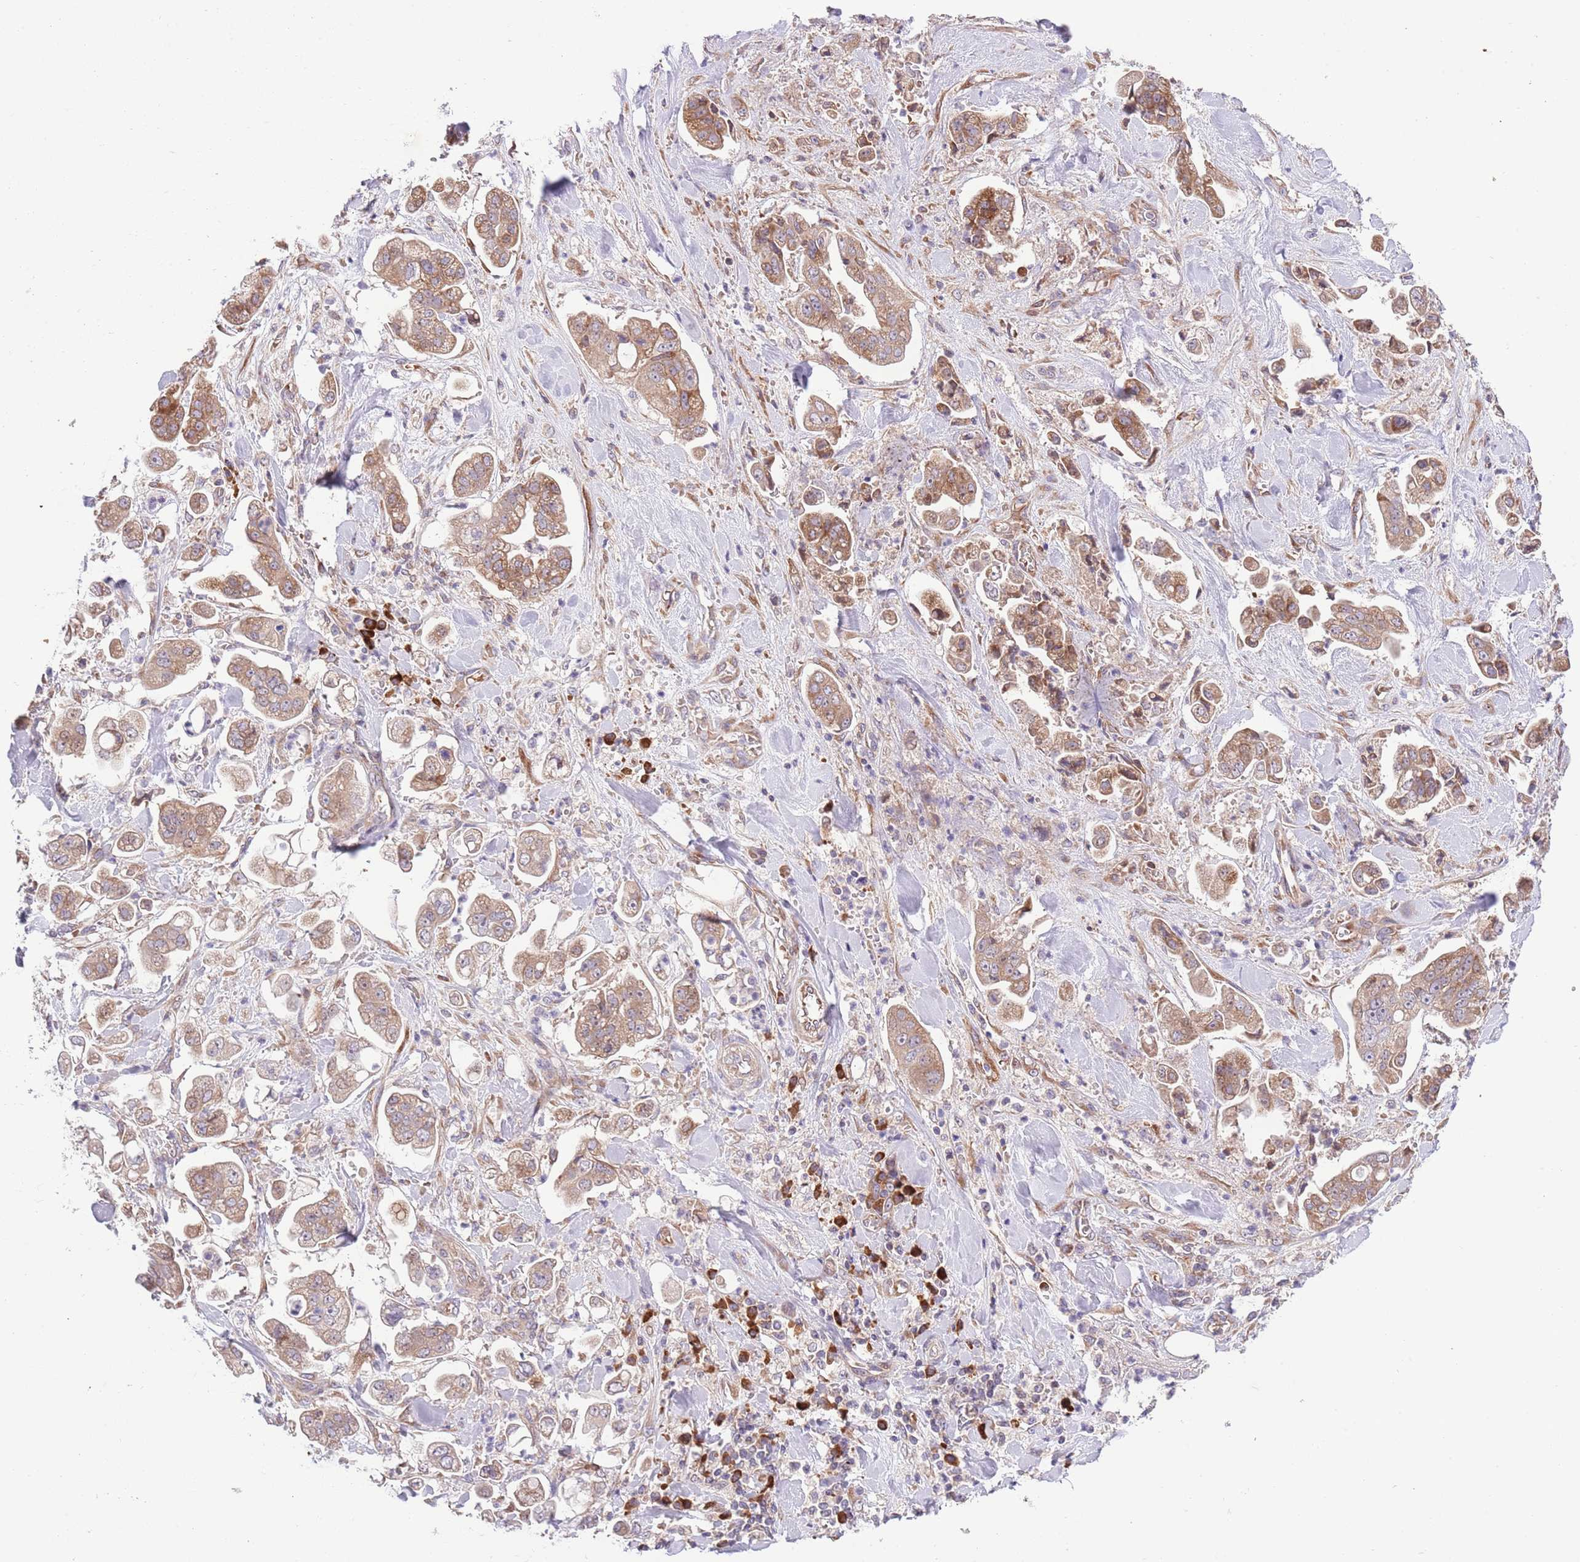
{"staining": {"intensity": "moderate", "quantity": "25%-75%", "location": "cytoplasmic/membranous"}, "tissue": "stomach cancer", "cell_type": "Tumor cells", "image_type": "cancer", "snomed": [{"axis": "morphology", "description": "Adenocarcinoma, NOS"}, {"axis": "topography", "description": "Stomach"}], "caption": "About 25%-75% of tumor cells in human stomach cancer (adenocarcinoma) exhibit moderate cytoplasmic/membranous protein positivity as visualized by brown immunohistochemical staining.", "gene": "DAND5", "patient": {"sex": "male", "age": 62}}